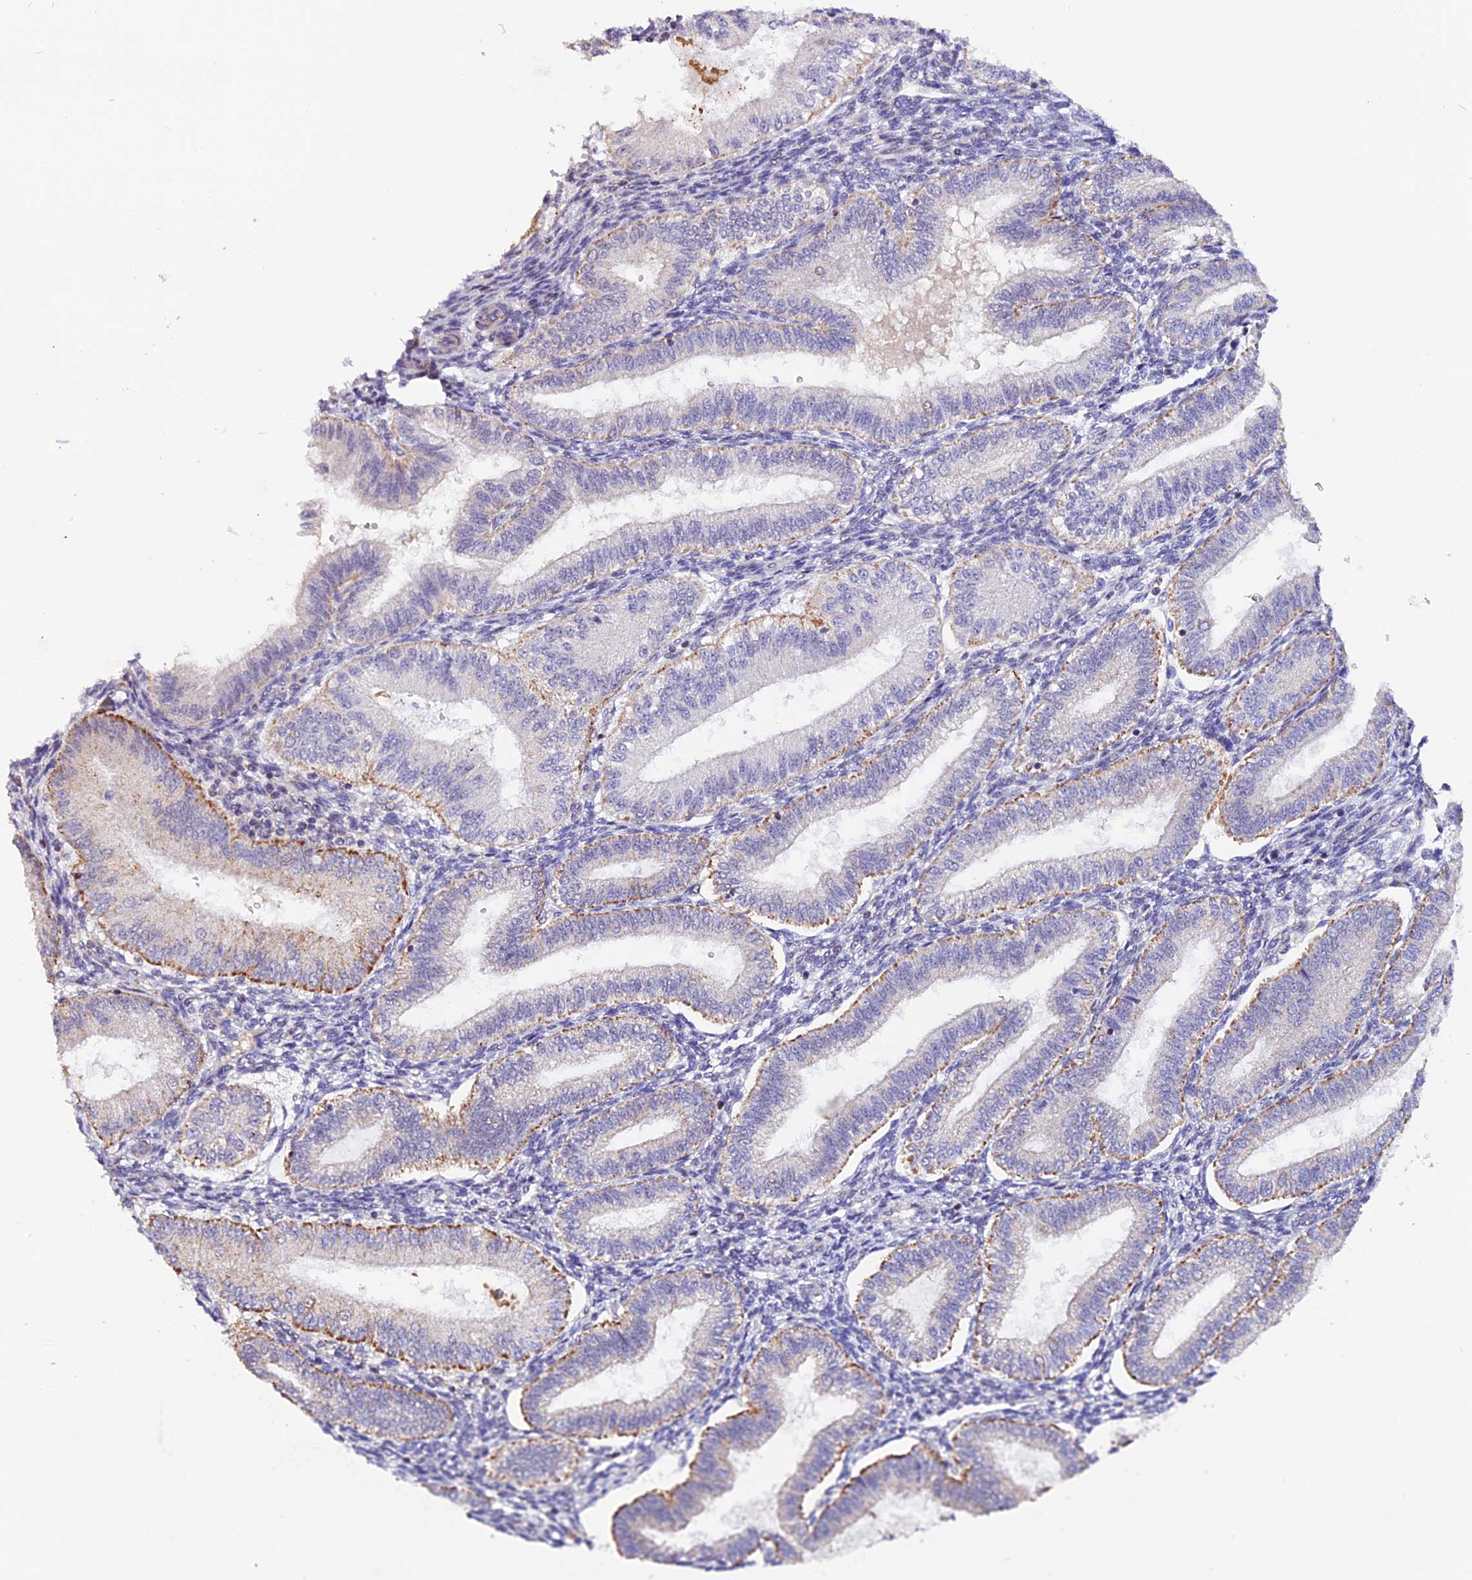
{"staining": {"intensity": "negative", "quantity": "none", "location": "none"}, "tissue": "endometrium", "cell_type": "Cells in endometrial stroma", "image_type": "normal", "snomed": [{"axis": "morphology", "description": "Normal tissue, NOS"}, {"axis": "topography", "description": "Endometrium"}], "caption": "Immunohistochemistry (IHC) of benign human endometrium shows no expression in cells in endometrial stroma.", "gene": "DDX28", "patient": {"sex": "female", "age": 39}}